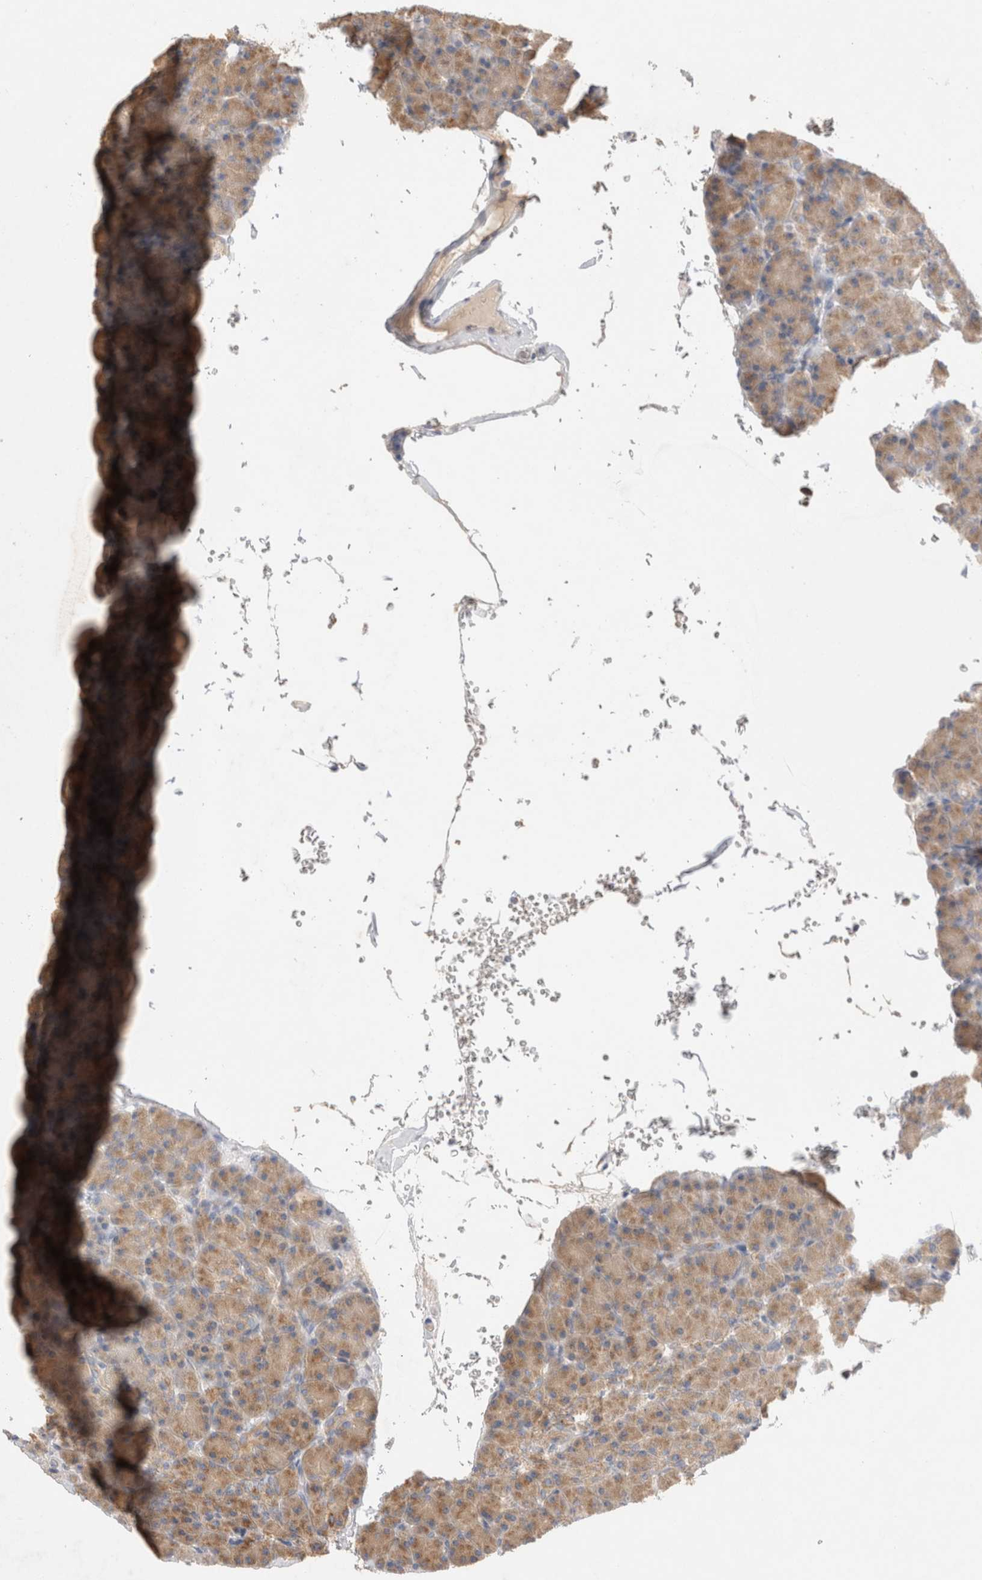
{"staining": {"intensity": "moderate", "quantity": ">75%", "location": "cytoplasmic/membranous"}, "tissue": "pancreas", "cell_type": "Exocrine glandular cells", "image_type": "normal", "snomed": [{"axis": "morphology", "description": "Normal tissue, NOS"}, {"axis": "topography", "description": "Pancreas"}], "caption": "Immunohistochemical staining of normal pancreas demonstrates moderate cytoplasmic/membranous protein positivity in approximately >75% of exocrine glandular cells.", "gene": "GAS1", "patient": {"sex": "female", "age": 43}}